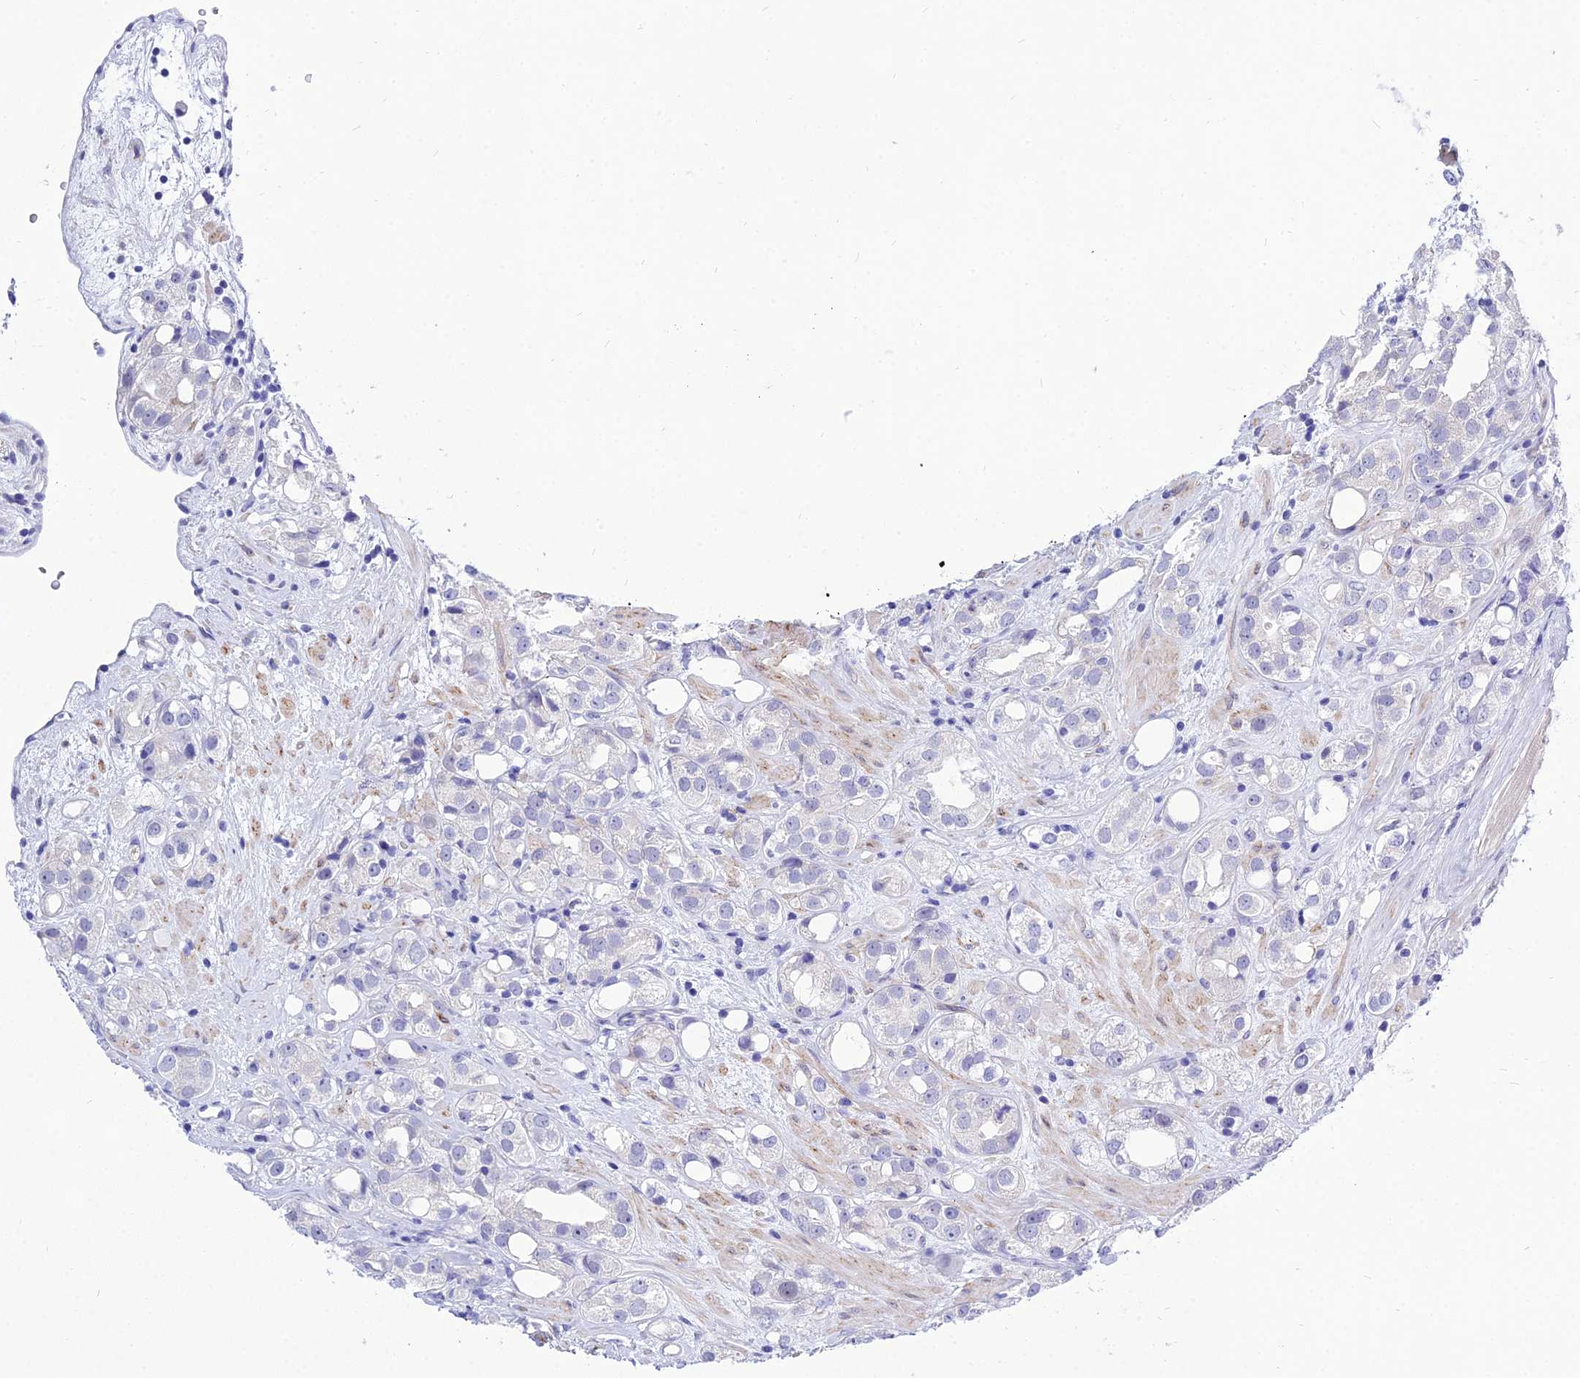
{"staining": {"intensity": "negative", "quantity": "none", "location": "none"}, "tissue": "prostate cancer", "cell_type": "Tumor cells", "image_type": "cancer", "snomed": [{"axis": "morphology", "description": "Adenocarcinoma, NOS"}, {"axis": "topography", "description": "Prostate"}], "caption": "Protein analysis of prostate adenocarcinoma exhibits no significant expression in tumor cells.", "gene": "DEFB107A", "patient": {"sex": "male", "age": 79}}